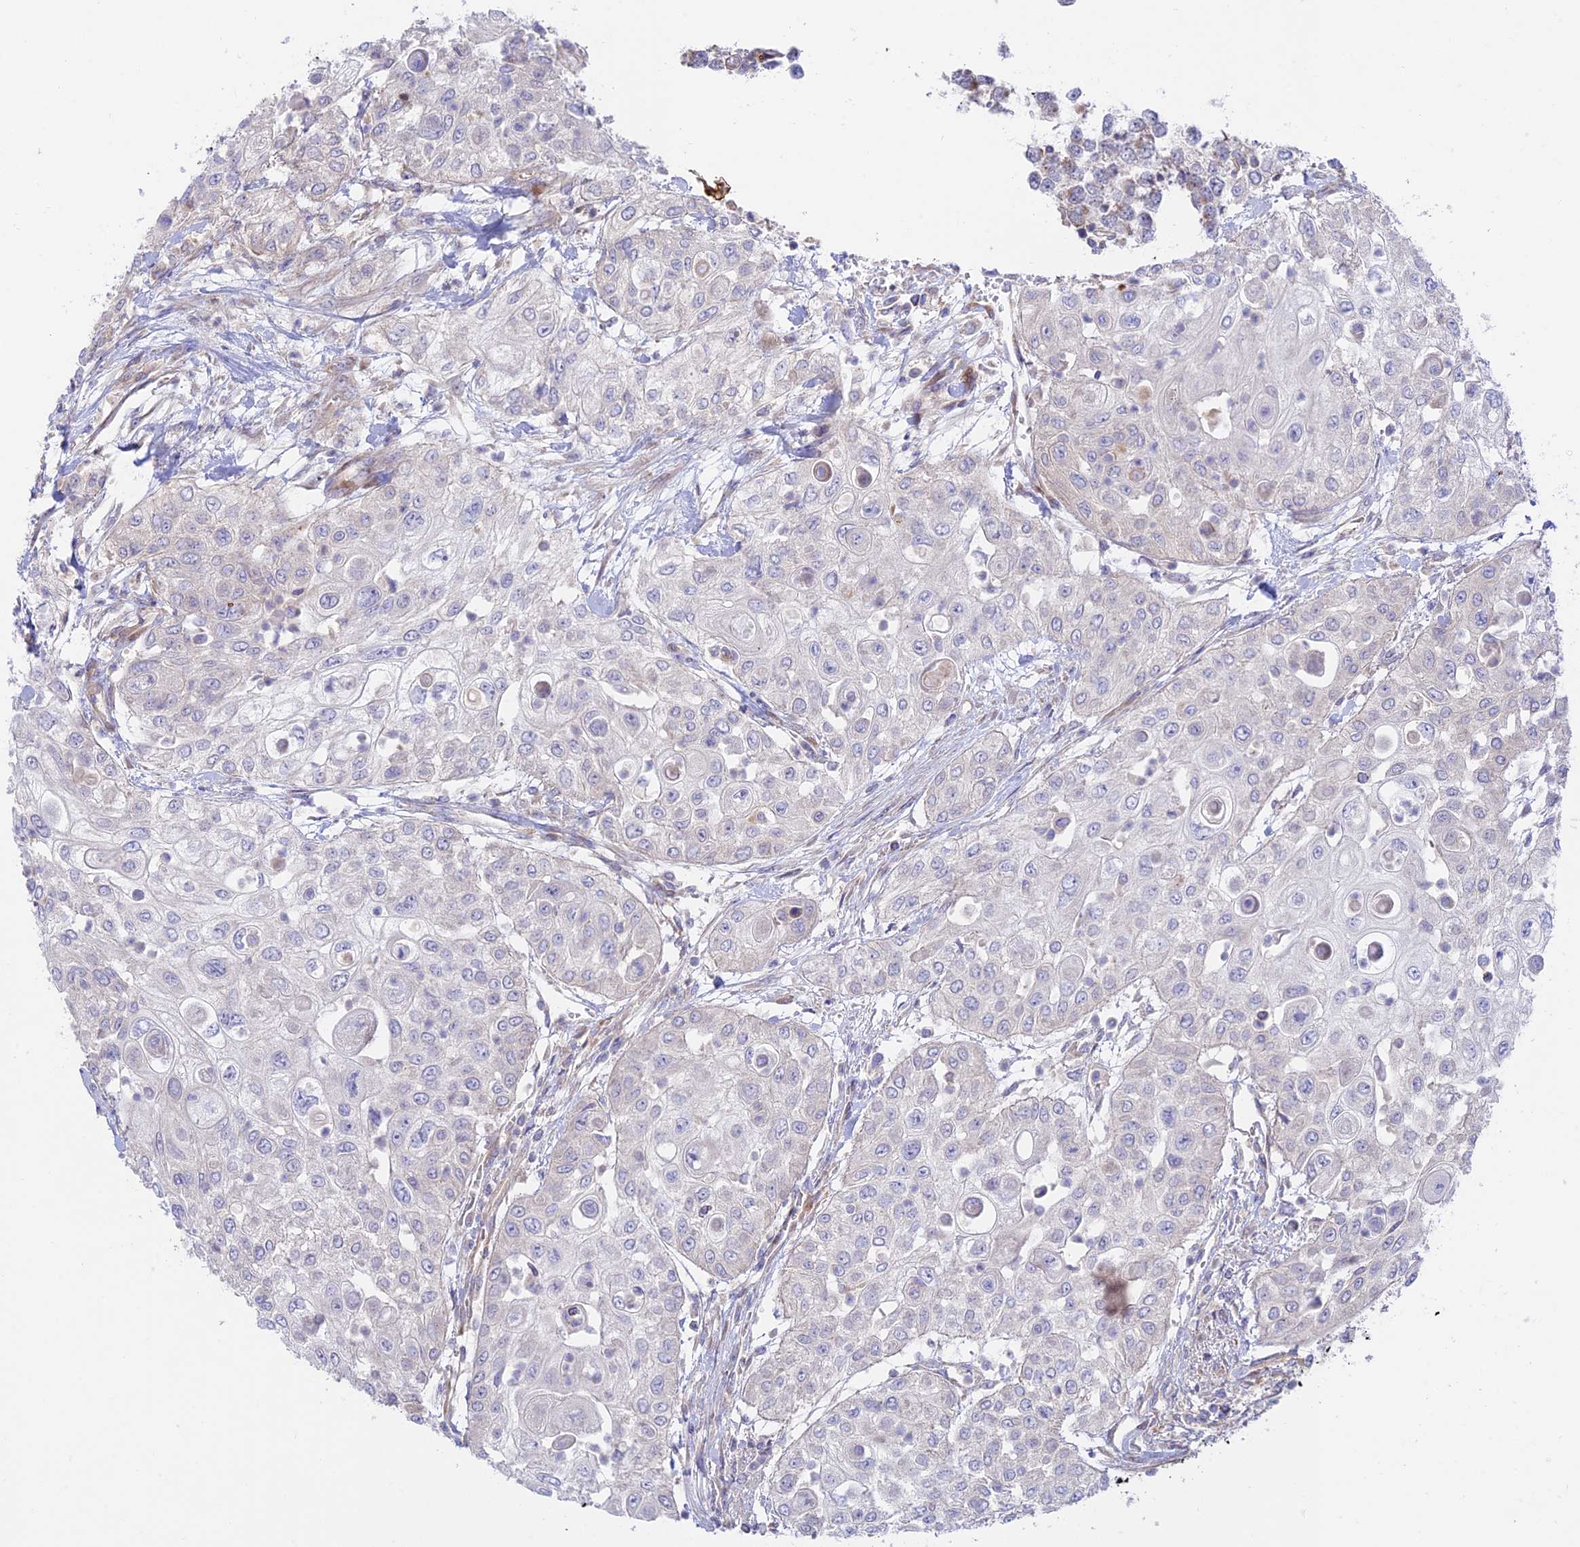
{"staining": {"intensity": "negative", "quantity": "none", "location": "none"}, "tissue": "urothelial cancer", "cell_type": "Tumor cells", "image_type": "cancer", "snomed": [{"axis": "morphology", "description": "Urothelial carcinoma, High grade"}, {"axis": "topography", "description": "Urinary bladder"}], "caption": "Immunohistochemical staining of urothelial carcinoma (high-grade) reveals no significant staining in tumor cells.", "gene": "KCNAB1", "patient": {"sex": "female", "age": 79}}